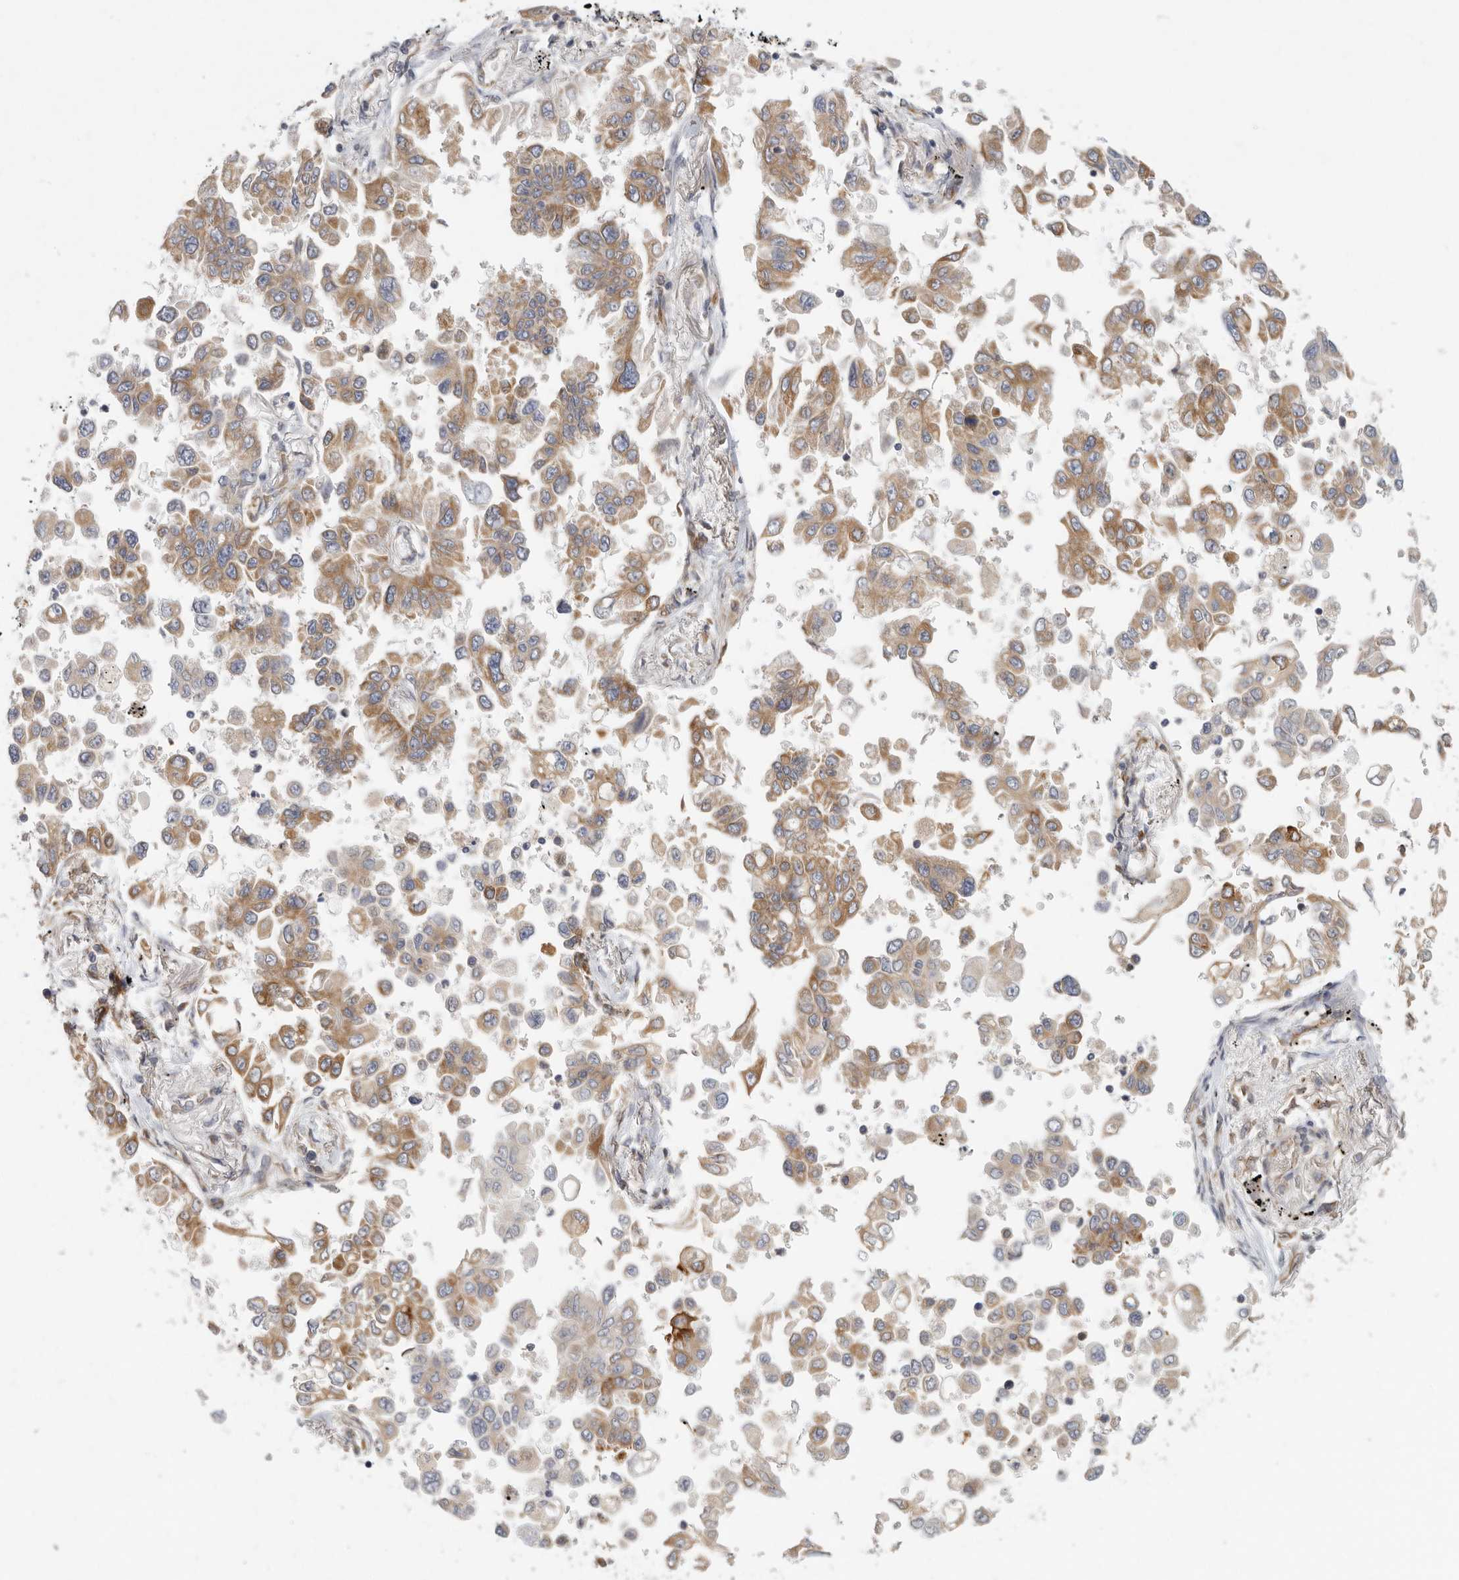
{"staining": {"intensity": "moderate", "quantity": ">75%", "location": "cytoplasmic/membranous"}, "tissue": "lung cancer", "cell_type": "Tumor cells", "image_type": "cancer", "snomed": [{"axis": "morphology", "description": "Adenocarcinoma, NOS"}, {"axis": "topography", "description": "Lung"}], "caption": "Immunohistochemical staining of human lung adenocarcinoma exhibits medium levels of moderate cytoplasmic/membranous protein expression in about >75% of tumor cells.", "gene": "BCAP29", "patient": {"sex": "female", "age": 67}}